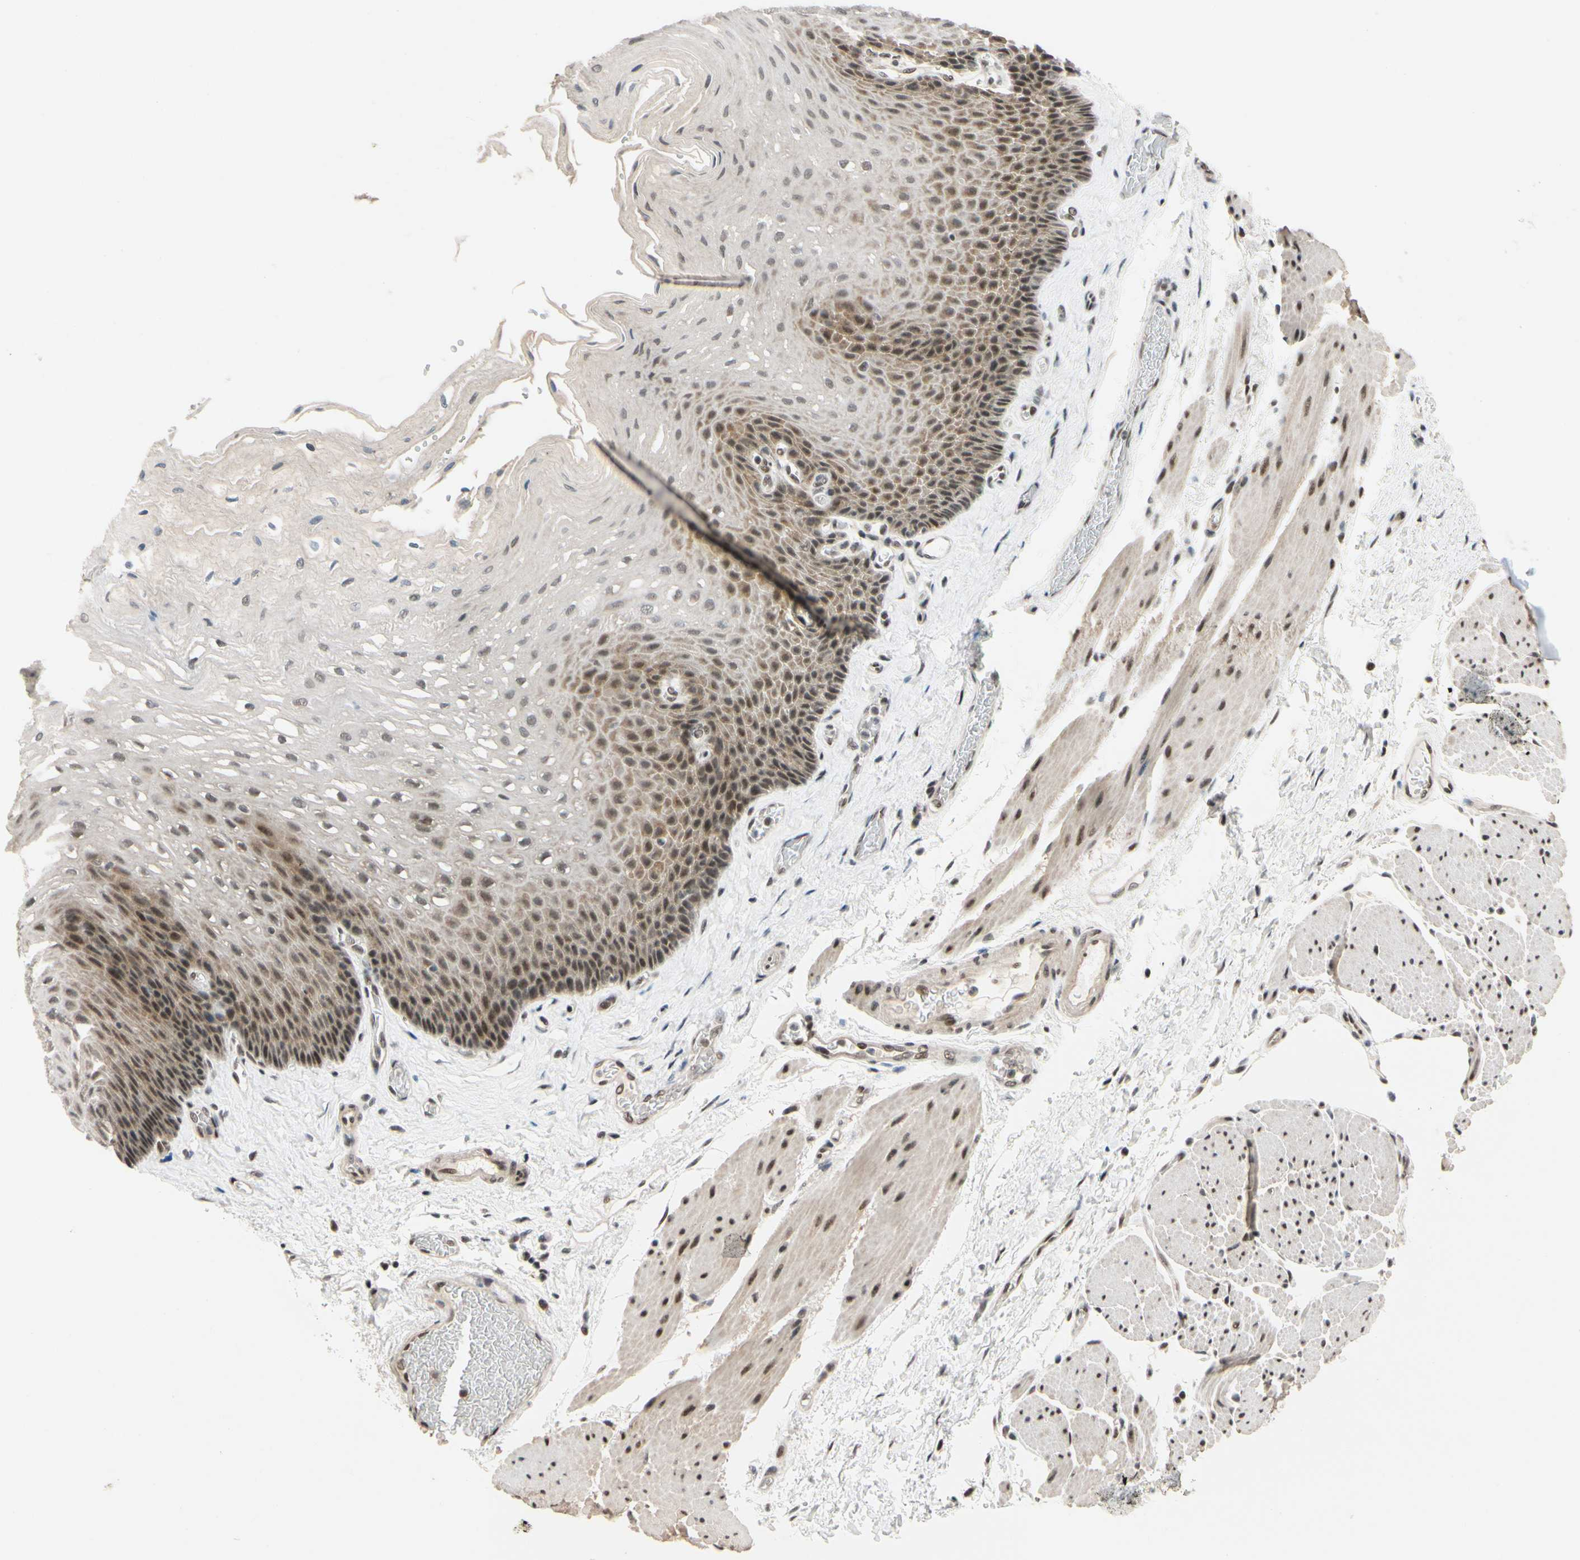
{"staining": {"intensity": "moderate", "quantity": "25%-75%", "location": "cytoplasmic/membranous,nuclear"}, "tissue": "esophagus", "cell_type": "Squamous epithelial cells", "image_type": "normal", "snomed": [{"axis": "morphology", "description": "Normal tissue, NOS"}, {"axis": "topography", "description": "Esophagus"}], "caption": "Brown immunohistochemical staining in unremarkable human esophagus exhibits moderate cytoplasmic/membranous,nuclear positivity in approximately 25%-75% of squamous epithelial cells. (DAB (3,3'-diaminobenzidine) = brown stain, brightfield microscopy at high magnification).", "gene": "TAF4", "patient": {"sex": "female", "age": 72}}